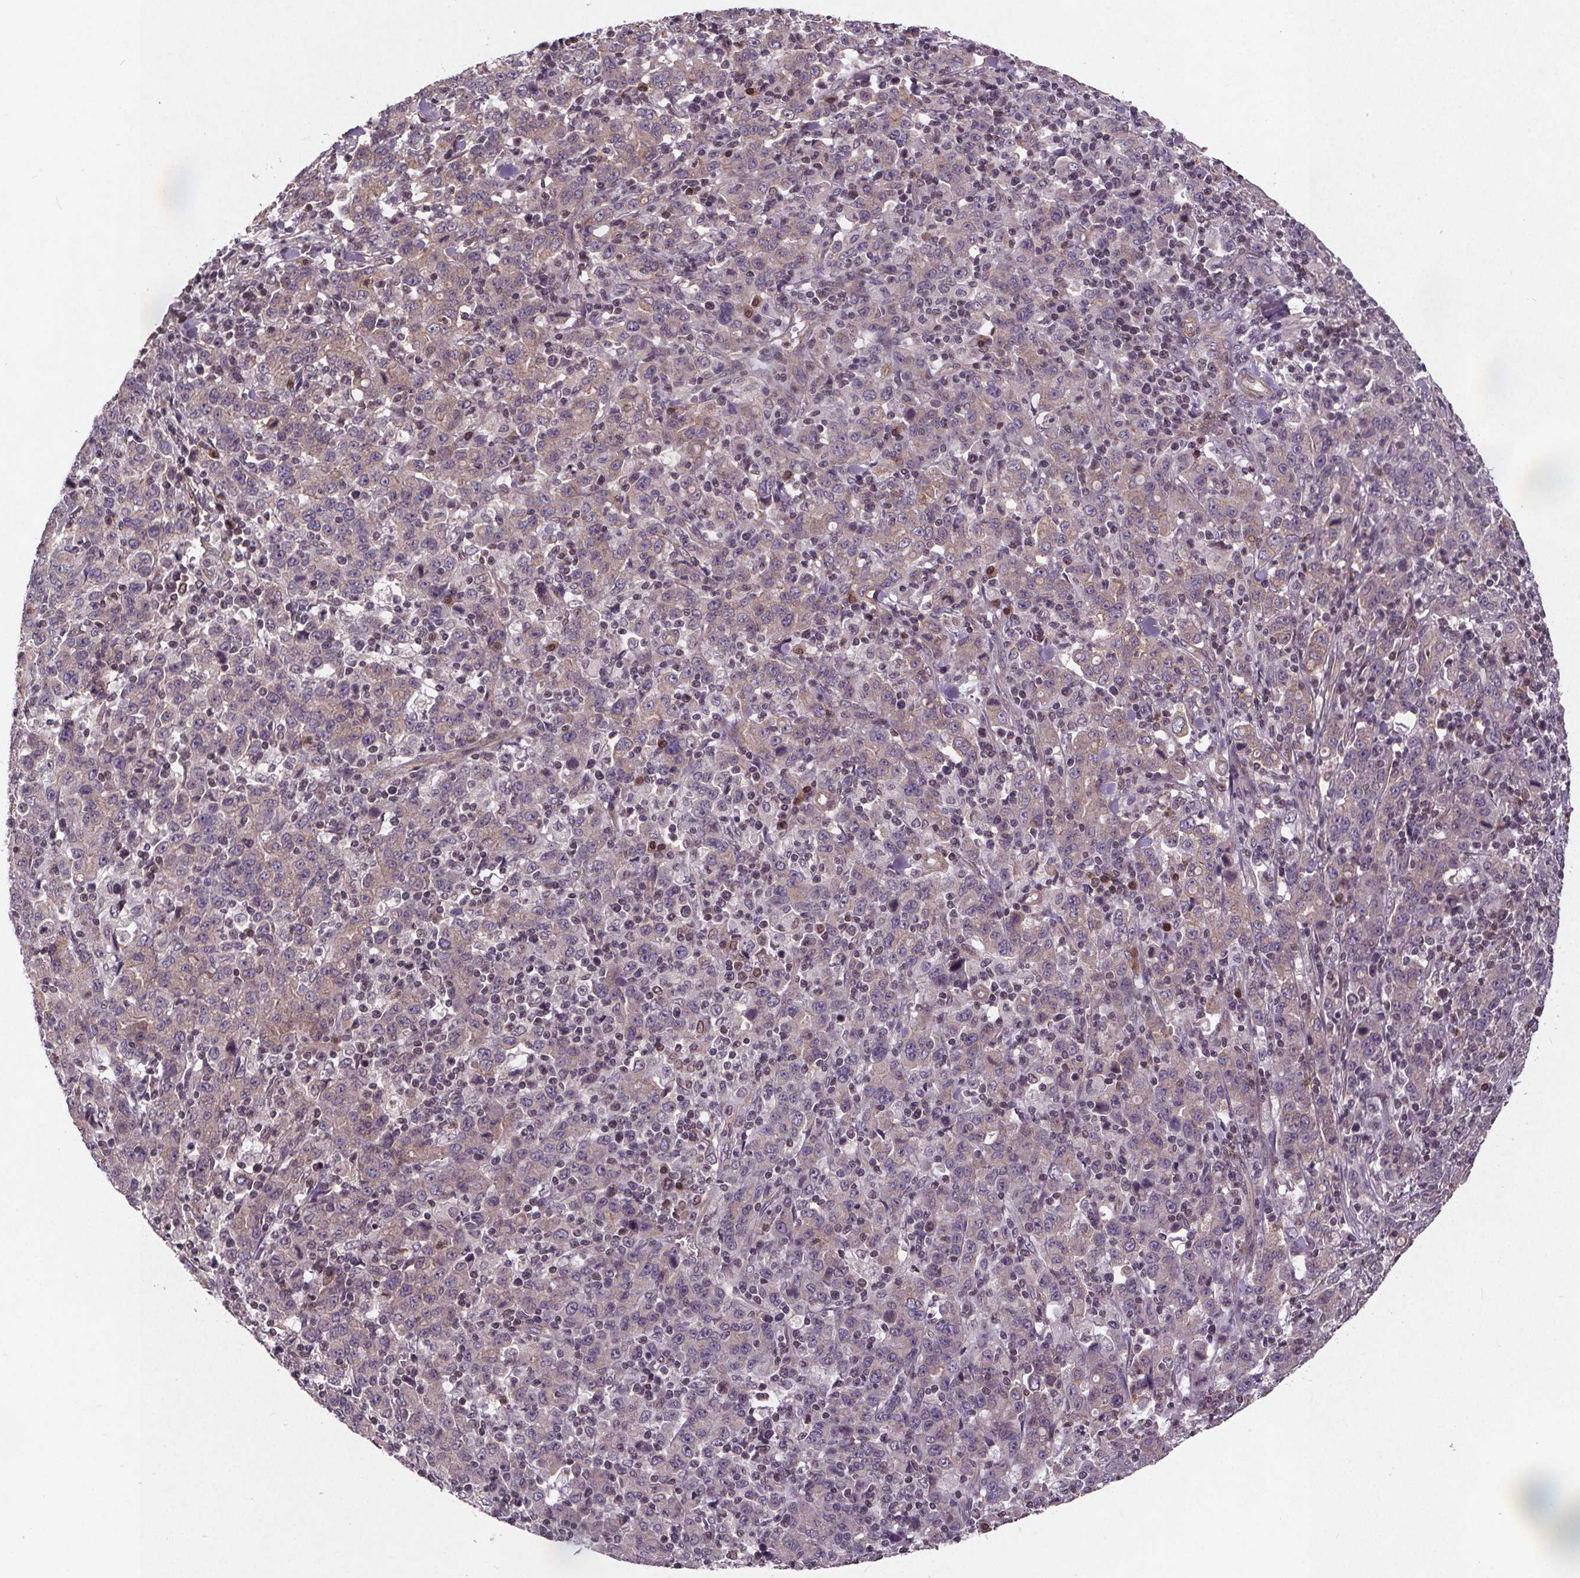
{"staining": {"intensity": "negative", "quantity": "none", "location": "none"}, "tissue": "stomach cancer", "cell_type": "Tumor cells", "image_type": "cancer", "snomed": [{"axis": "morphology", "description": "Adenocarcinoma, NOS"}, {"axis": "topography", "description": "Stomach, upper"}], "caption": "This is an immunohistochemistry (IHC) micrograph of adenocarcinoma (stomach). There is no staining in tumor cells.", "gene": "STRN3", "patient": {"sex": "male", "age": 69}}